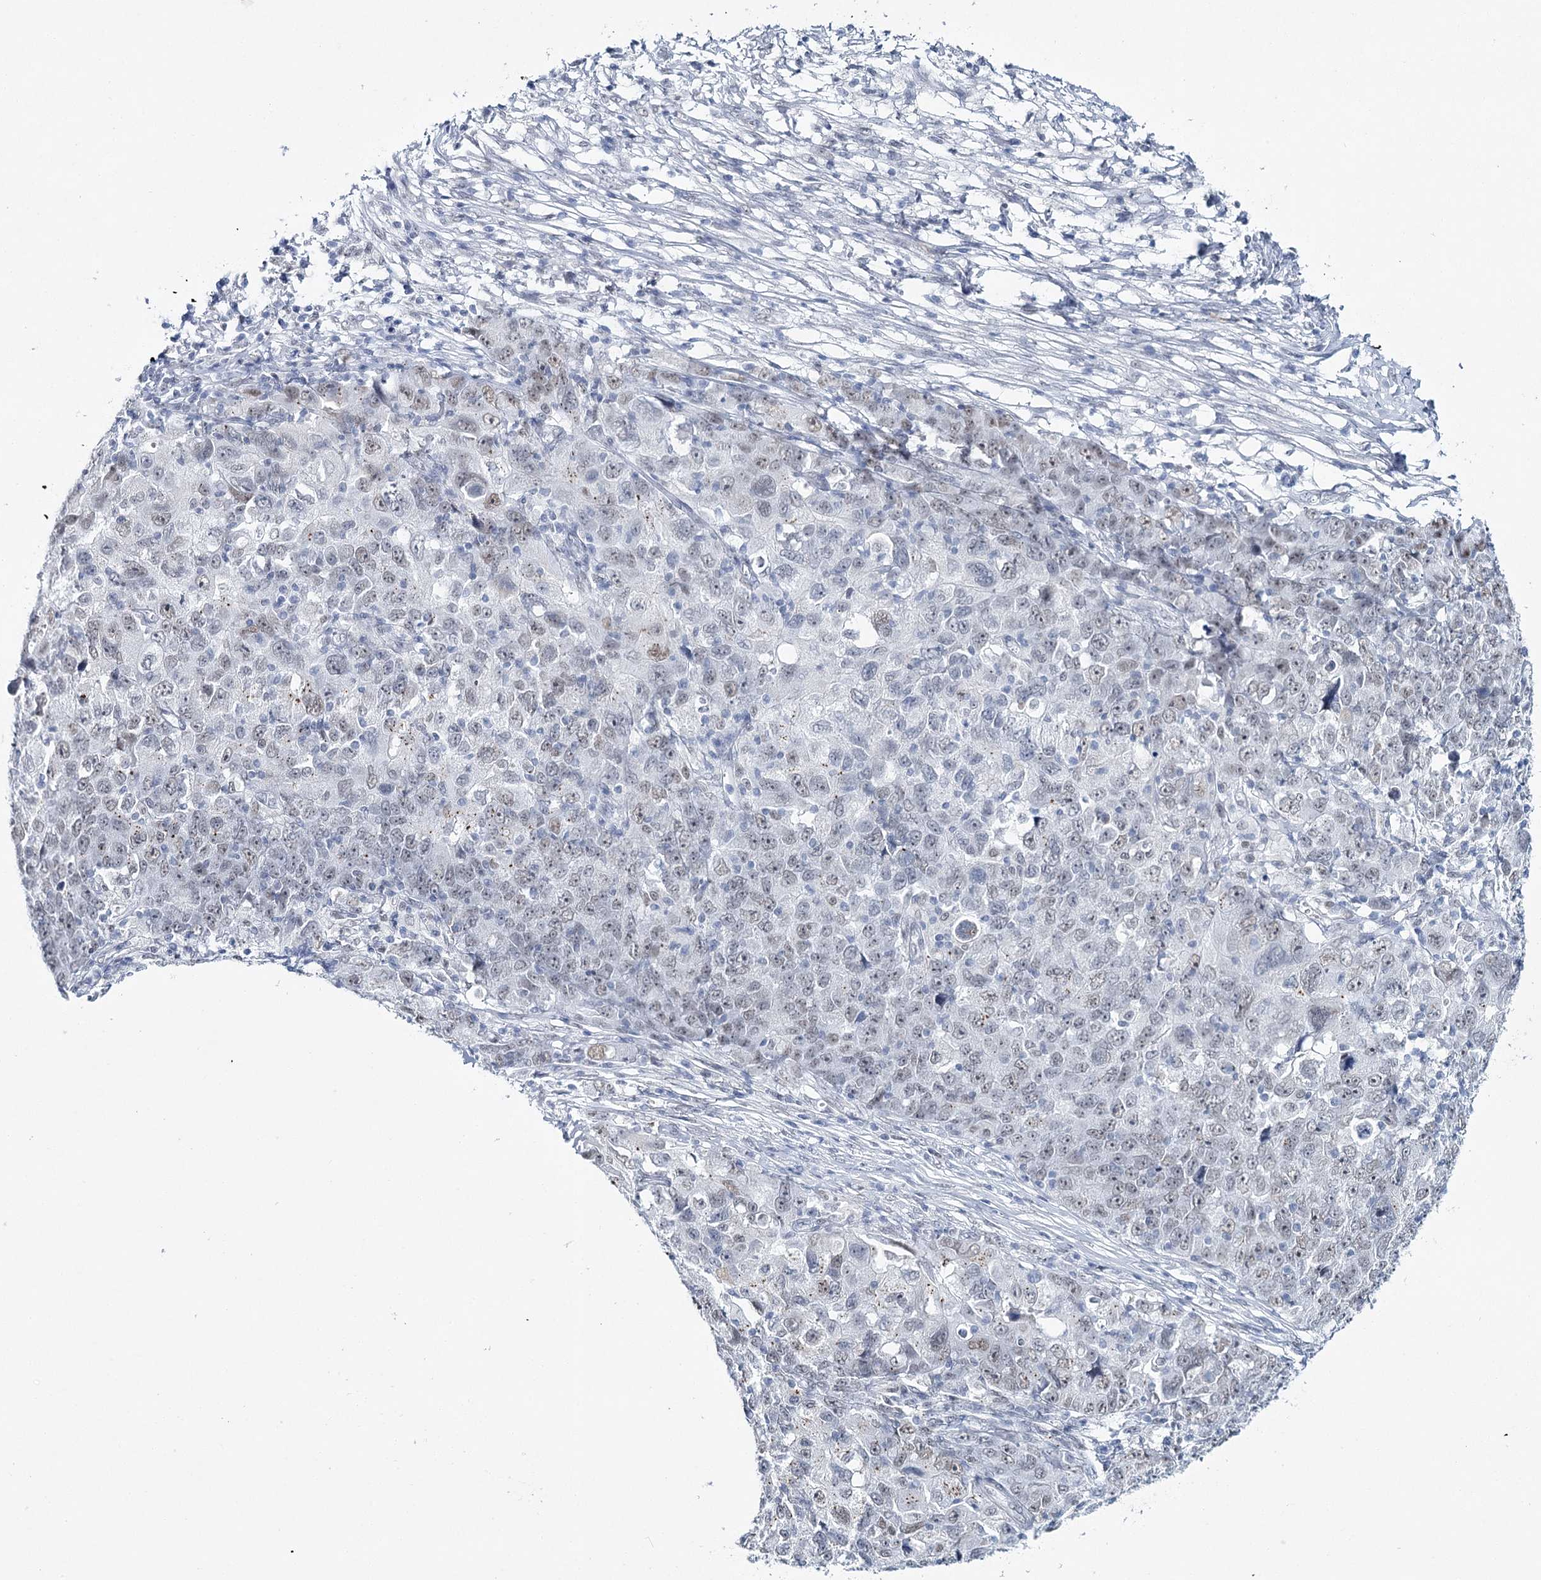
{"staining": {"intensity": "weak", "quantity": "25%-75%", "location": "nuclear"}, "tissue": "ovarian cancer", "cell_type": "Tumor cells", "image_type": "cancer", "snomed": [{"axis": "morphology", "description": "Carcinoma, endometroid"}, {"axis": "topography", "description": "Ovary"}], "caption": "Protein expression analysis of human endometroid carcinoma (ovarian) reveals weak nuclear staining in approximately 25%-75% of tumor cells.", "gene": "ZC3H8", "patient": {"sex": "female", "age": 42}}